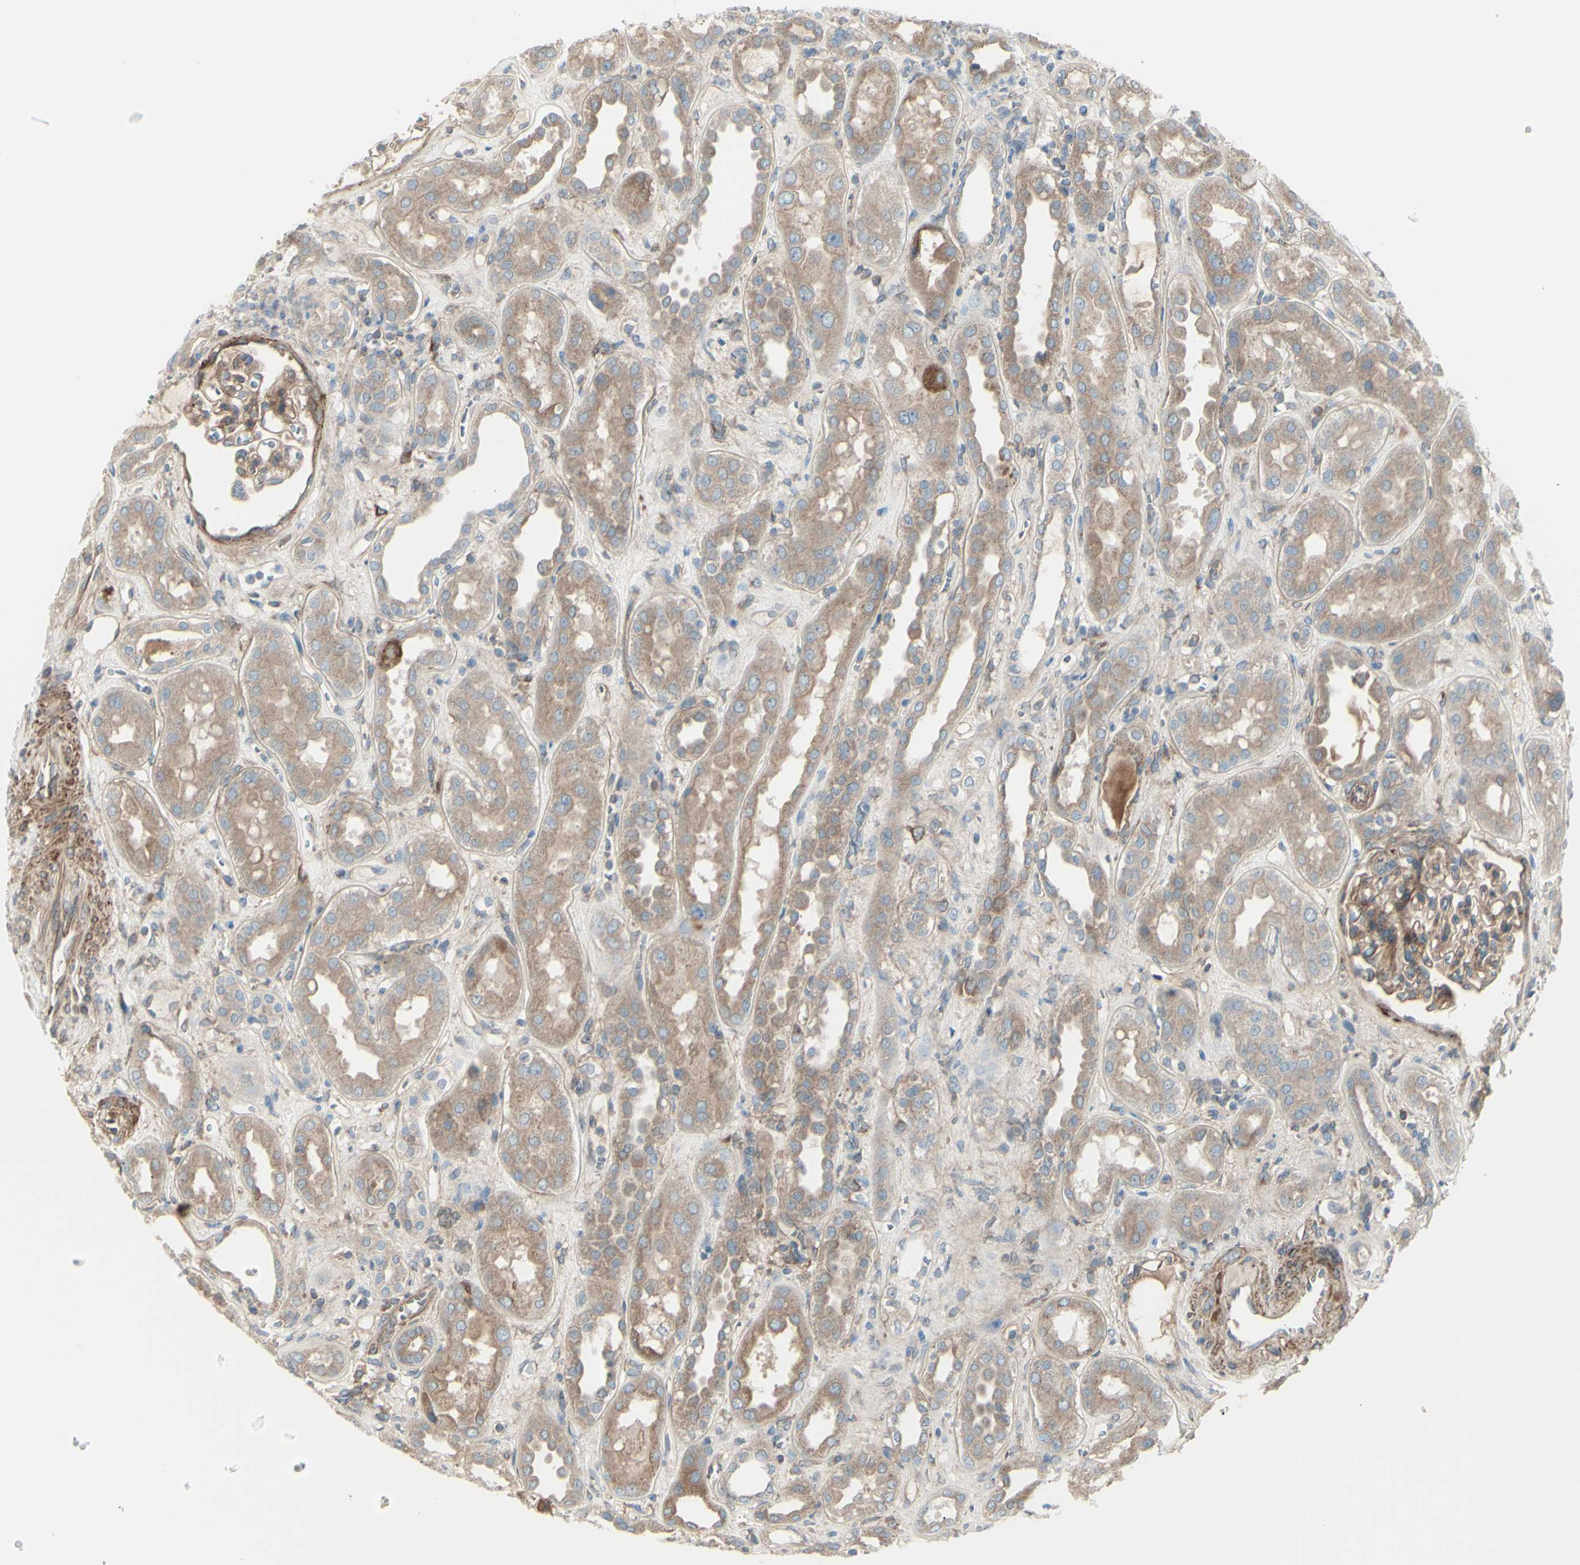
{"staining": {"intensity": "moderate", "quantity": ">75%", "location": "cytoplasmic/membranous"}, "tissue": "kidney", "cell_type": "Cells in glomeruli", "image_type": "normal", "snomed": [{"axis": "morphology", "description": "Normal tissue, NOS"}, {"axis": "topography", "description": "Kidney"}], "caption": "High-power microscopy captured an immunohistochemistry (IHC) image of benign kidney, revealing moderate cytoplasmic/membranous positivity in approximately >75% of cells in glomeruli. The staining is performed using DAB brown chromogen to label protein expression. The nuclei are counter-stained blue using hematoxylin.", "gene": "PCDHGA10", "patient": {"sex": "male", "age": 59}}